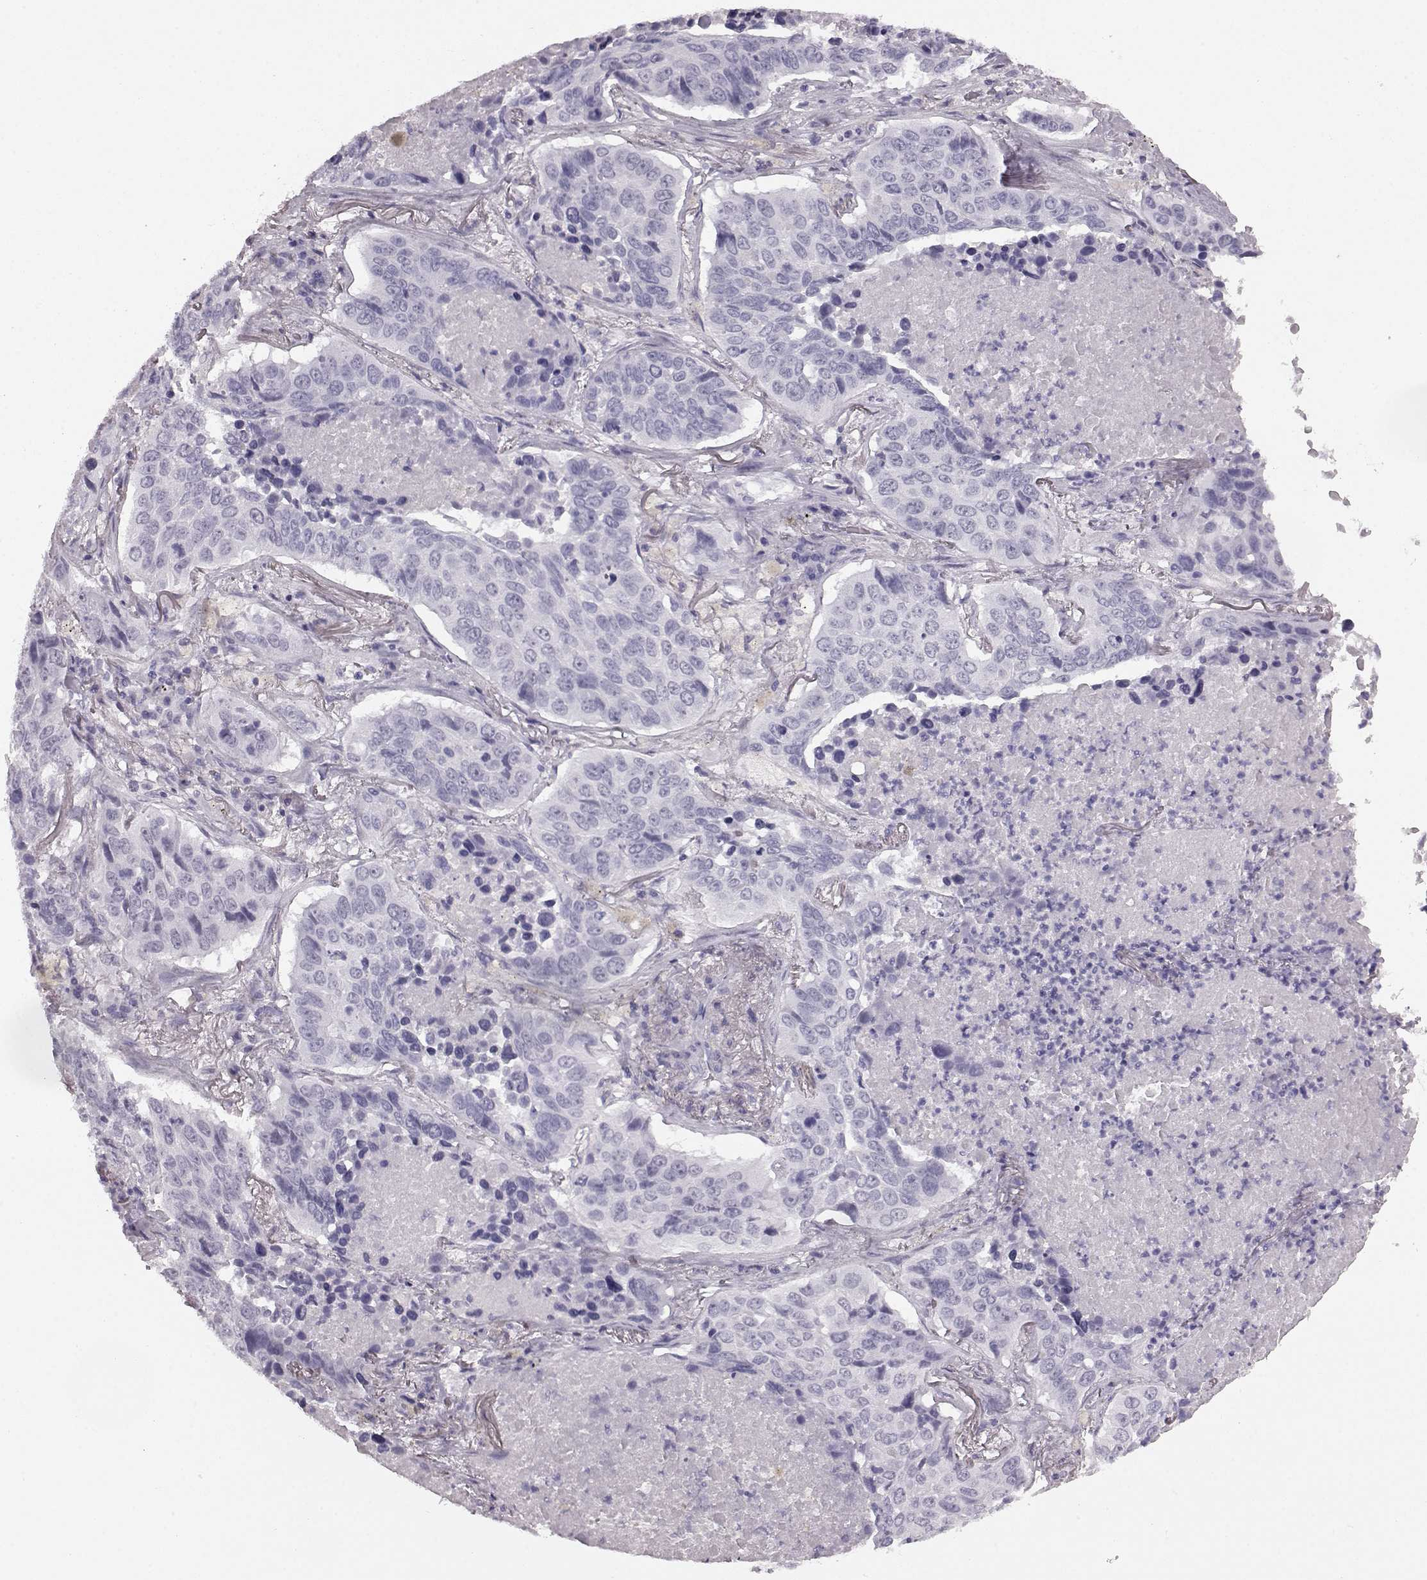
{"staining": {"intensity": "negative", "quantity": "none", "location": "none"}, "tissue": "lung cancer", "cell_type": "Tumor cells", "image_type": "cancer", "snomed": [{"axis": "morphology", "description": "Normal tissue, NOS"}, {"axis": "morphology", "description": "Squamous cell carcinoma, NOS"}, {"axis": "topography", "description": "Bronchus"}, {"axis": "topography", "description": "Lung"}], "caption": "An immunohistochemistry histopathology image of lung cancer (squamous cell carcinoma) is shown. There is no staining in tumor cells of lung cancer (squamous cell carcinoma).", "gene": "AIPL1", "patient": {"sex": "male", "age": 64}}